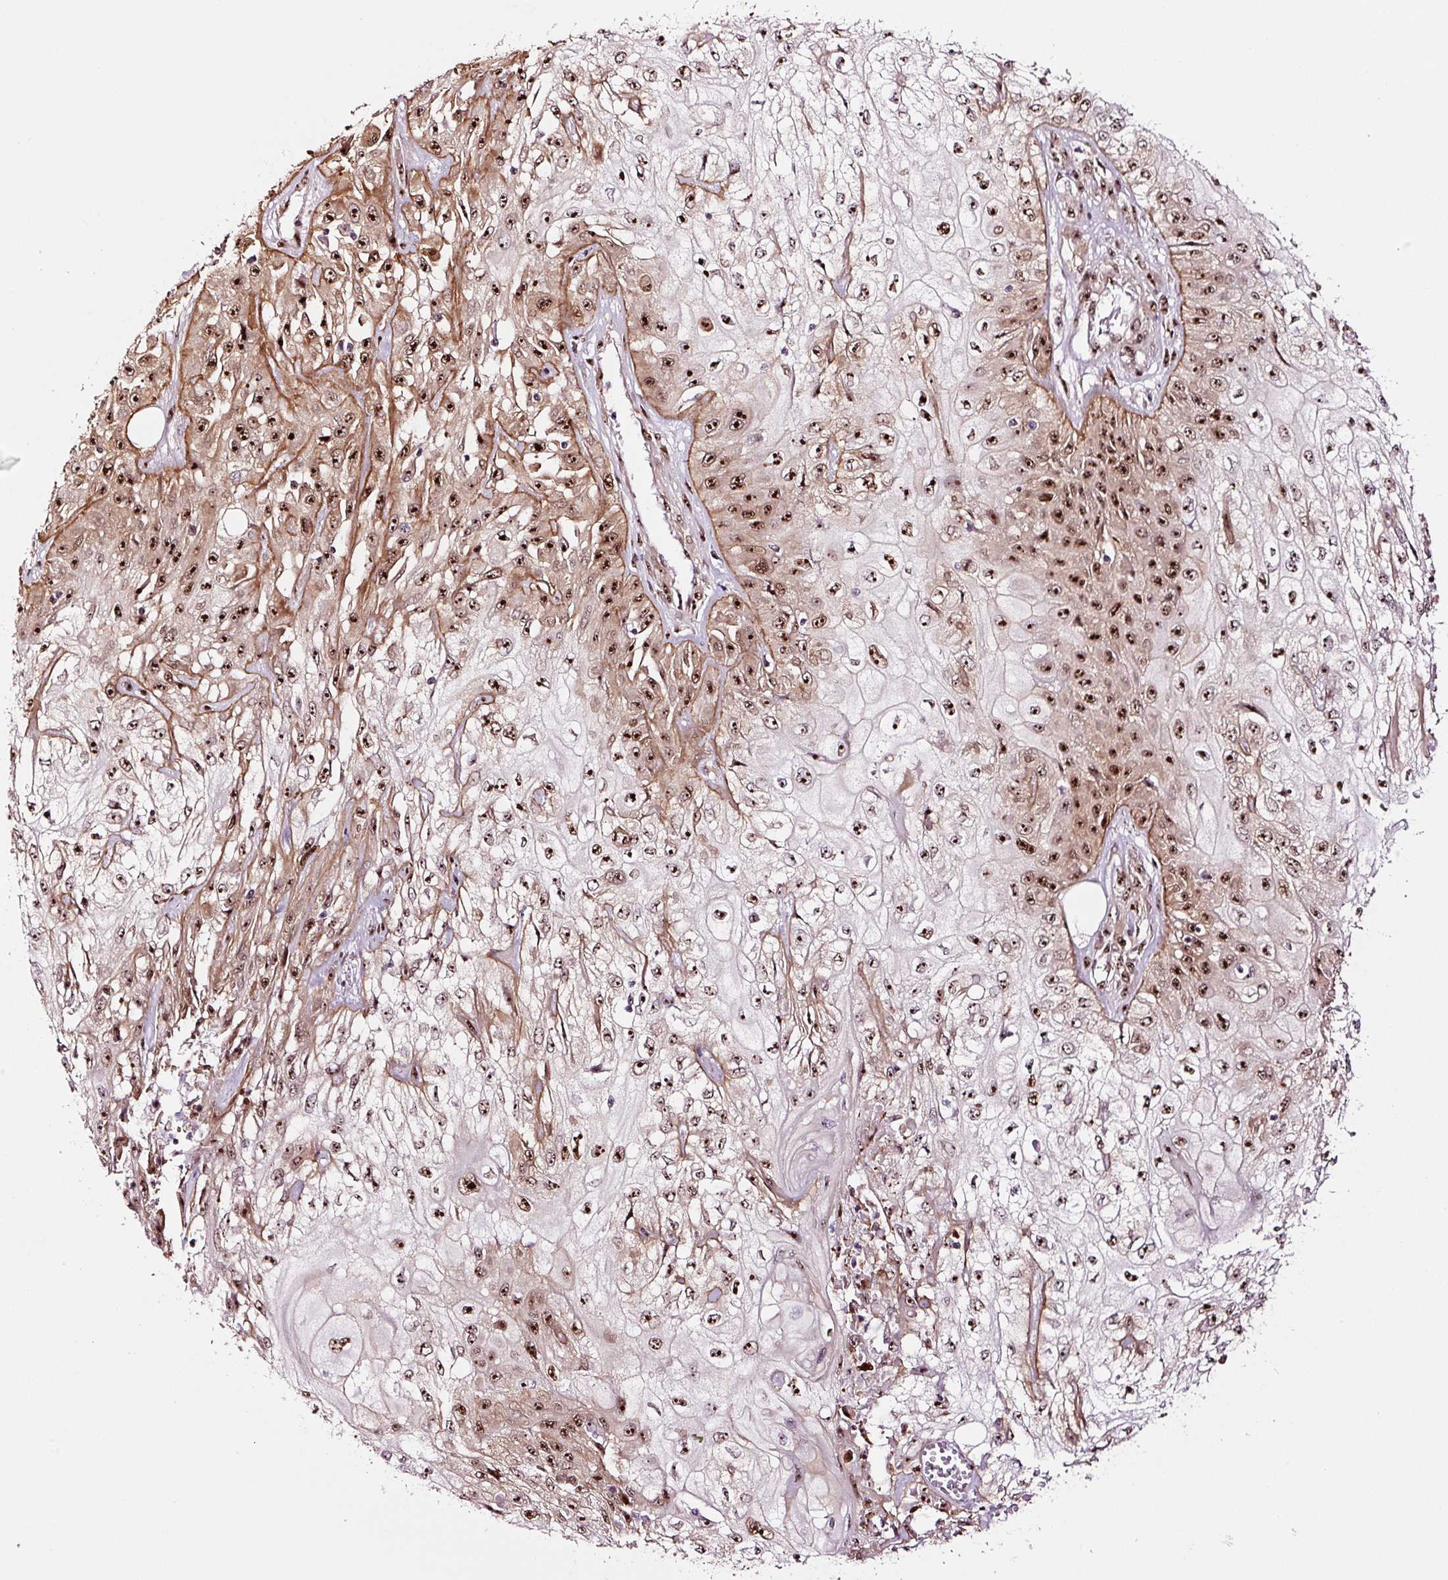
{"staining": {"intensity": "strong", "quantity": ">75%", "location": "nuclear"}, "tissue": "skin cancer", "cell_type": "Tumor cells", "image_type": "cancer", "snomed": [{"axis": "morphology", "description": "Squamous cell carcinoma, NOS"}, {"axis": "morphology", "description": "Squamous cell carcinoma, metastatic, NOS"}, {"axis": "topography", "description": "Skin"}, {"axis": "topography", "description": "Lymph node"}], "caption": "Immunohistochemical staining of human squamous cell carcinoma (skin) exhibits strong nuclear protein positivity in about >75% of tumor cells.", "gene": "GNL3", "patient": {"sex": "male", "age": 75}}